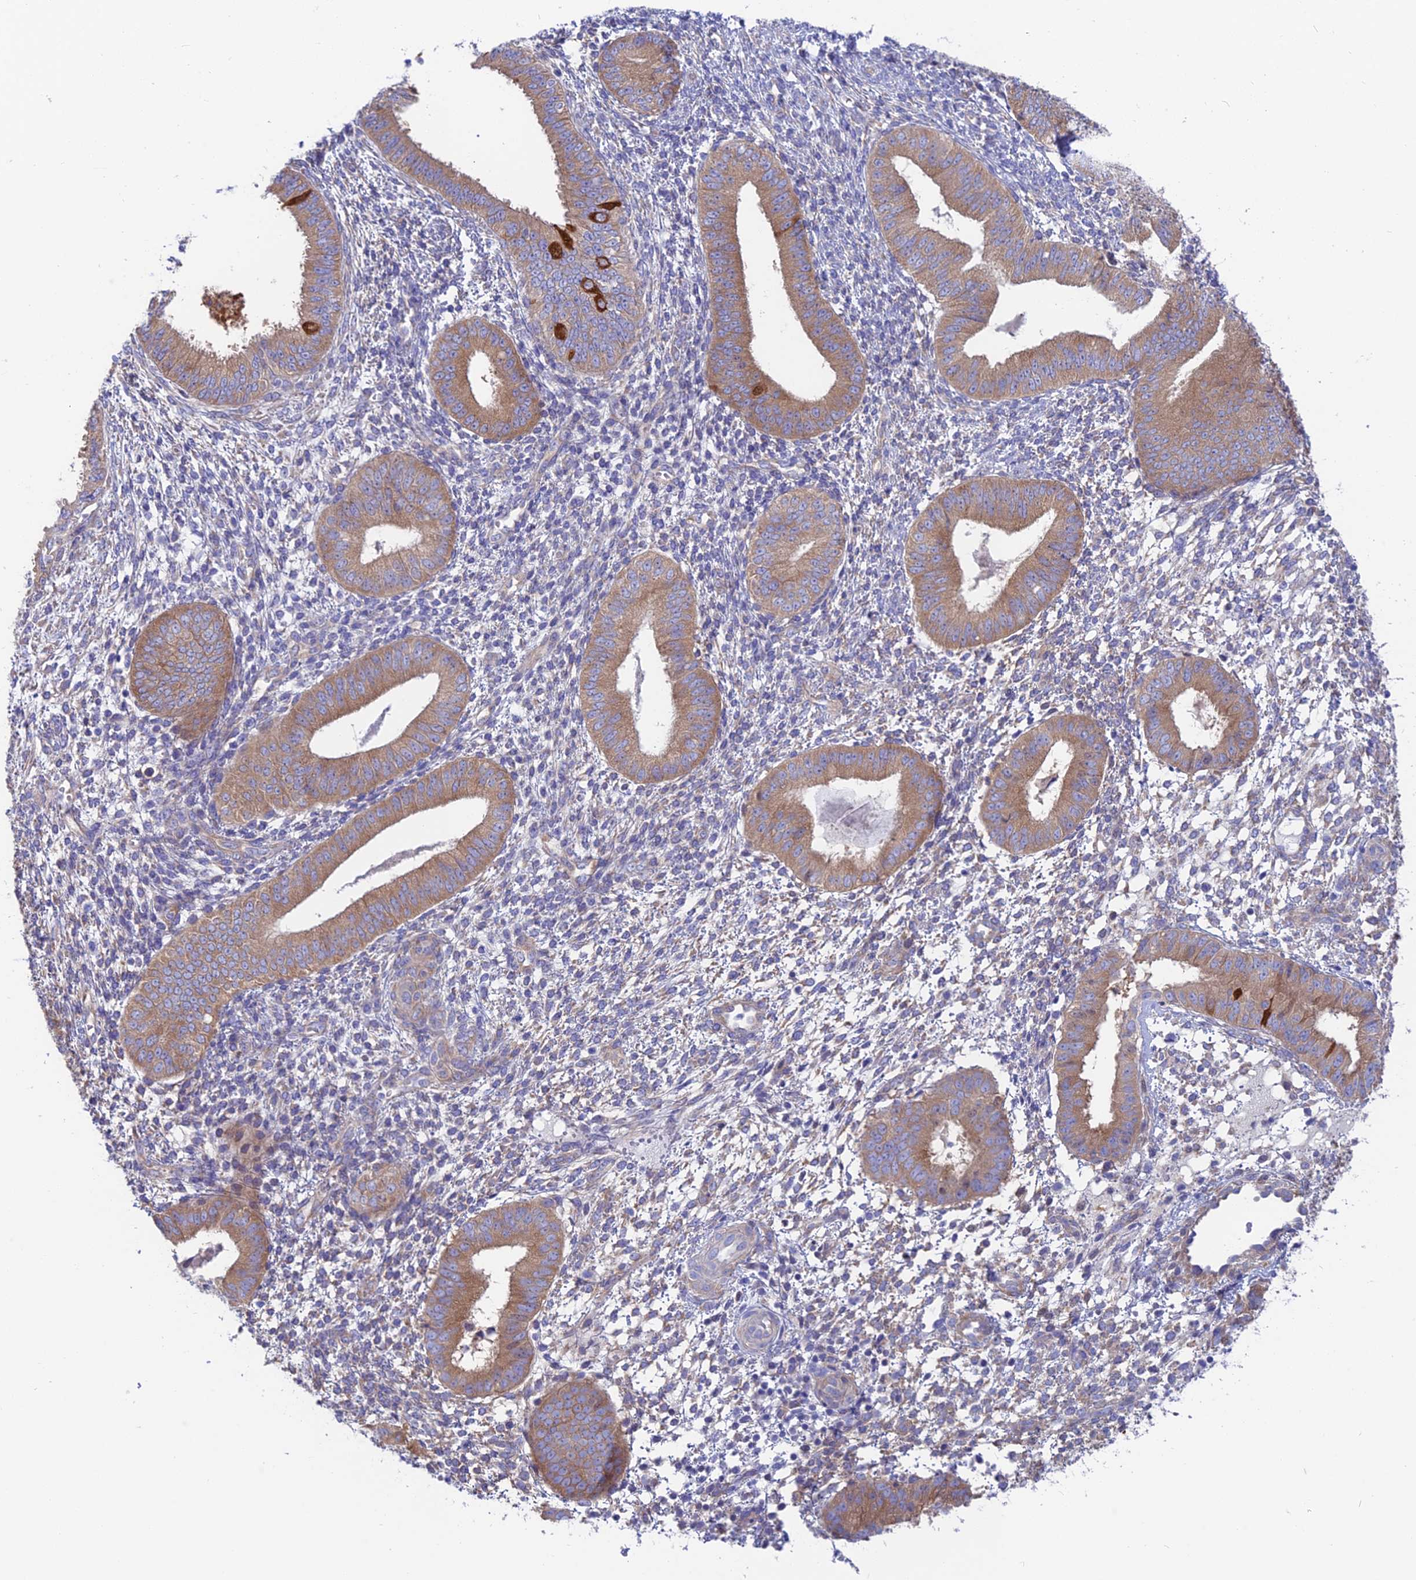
{"staining": {"intensity": "negative", "quantity": "none", "location": "none"}, "tissue": "endometrium", "cell_type": "Cells in endometrial stroma", "image_type": "normal", "snomed": [{"axis": "morphology", "description": "Normal tissue, NOS"}, {"axis": "topography", "description": "Endometrium"}], "caption": "DAB immunohistochemical staining of unremarkable endometrium reveals no significant staining in cells in endometrial stroma.", "gene": "LZTFL1", "patient": {"sex": "female", "age": 49}}